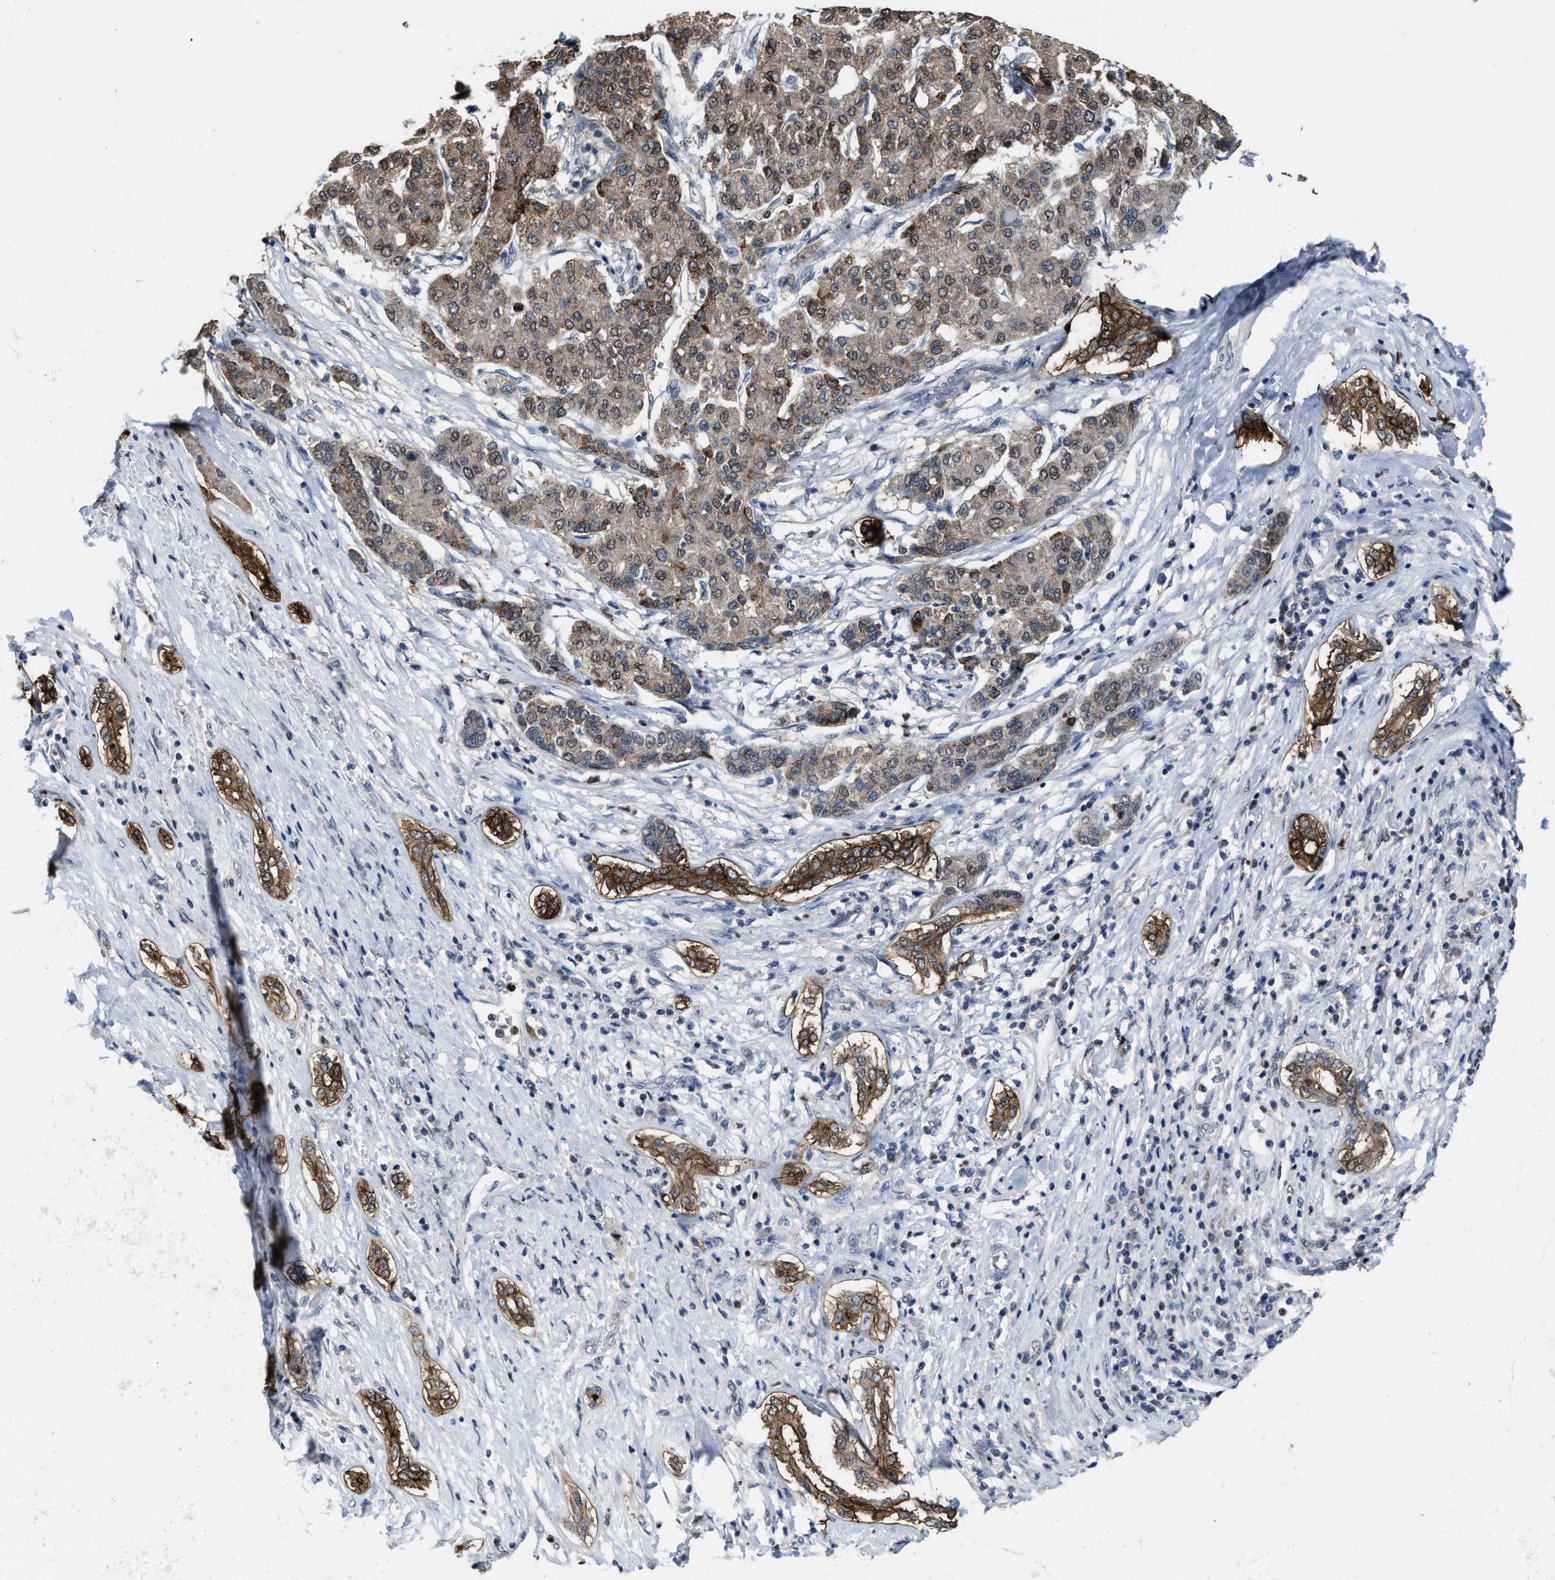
{"staining": {"intensity": "moderate", "quantity": "25%-75%", "location": "cytoplasmic/membranous,nuclear"}, "tissue": "liver cancer", "cell_type": "Tumor cells", "image_type": "cancer", "snomed": [{"axis": "morphology", "description": "Carcinoma, Hepatocellular, NOS"}, {"axis": "topography", "description": "Liver"}], "caption": "About 25%-75% of tumor cells in liver hepatocellular carcinoma show moderate cytoplasmic/membranous and nuclear protein expression as visualized by brown immunohistochemical staining.", "gene": "ZNF20", "patient": {"sex": "male", "age": 65}}